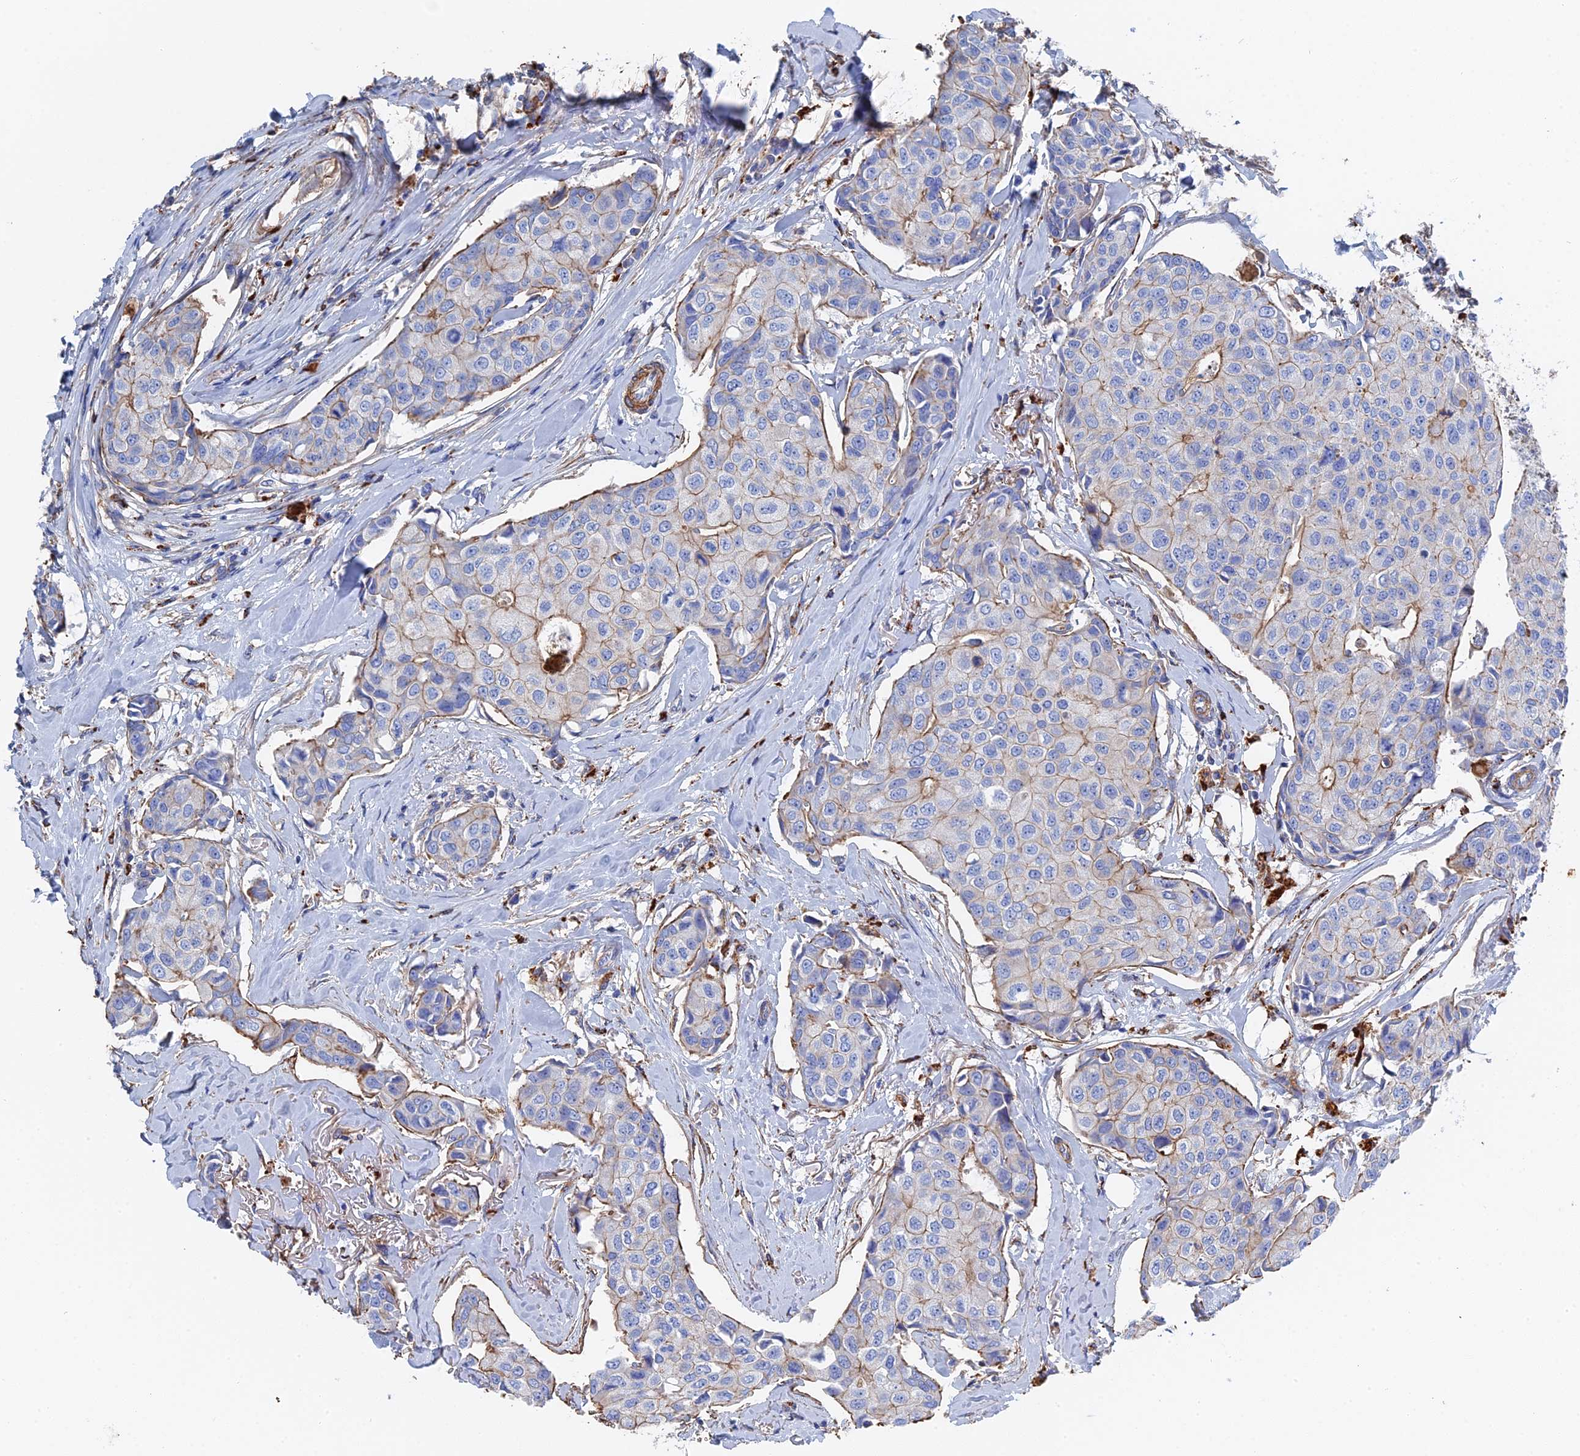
{"staining": {"intensity": "moderate", "quantity": "<25%", "location": "cytoplasmic/membranous"}, "tissue": "breast cancer", "cell_type": "Tumor cells", "image_type": "cancer", "snomed": [{"axis": "morphology", "description": "Duct carcinoma"}, {"axis": "topography", "description": "Breast"}], "caption": "This is a histology image of IHC staining of intraductal carcinoma (breast), which shows moderate positivity in the cytoplasmic/membranous of tumor cells.", "gene": "STRA6", "patient": {"sex": "female", "age": 80}}